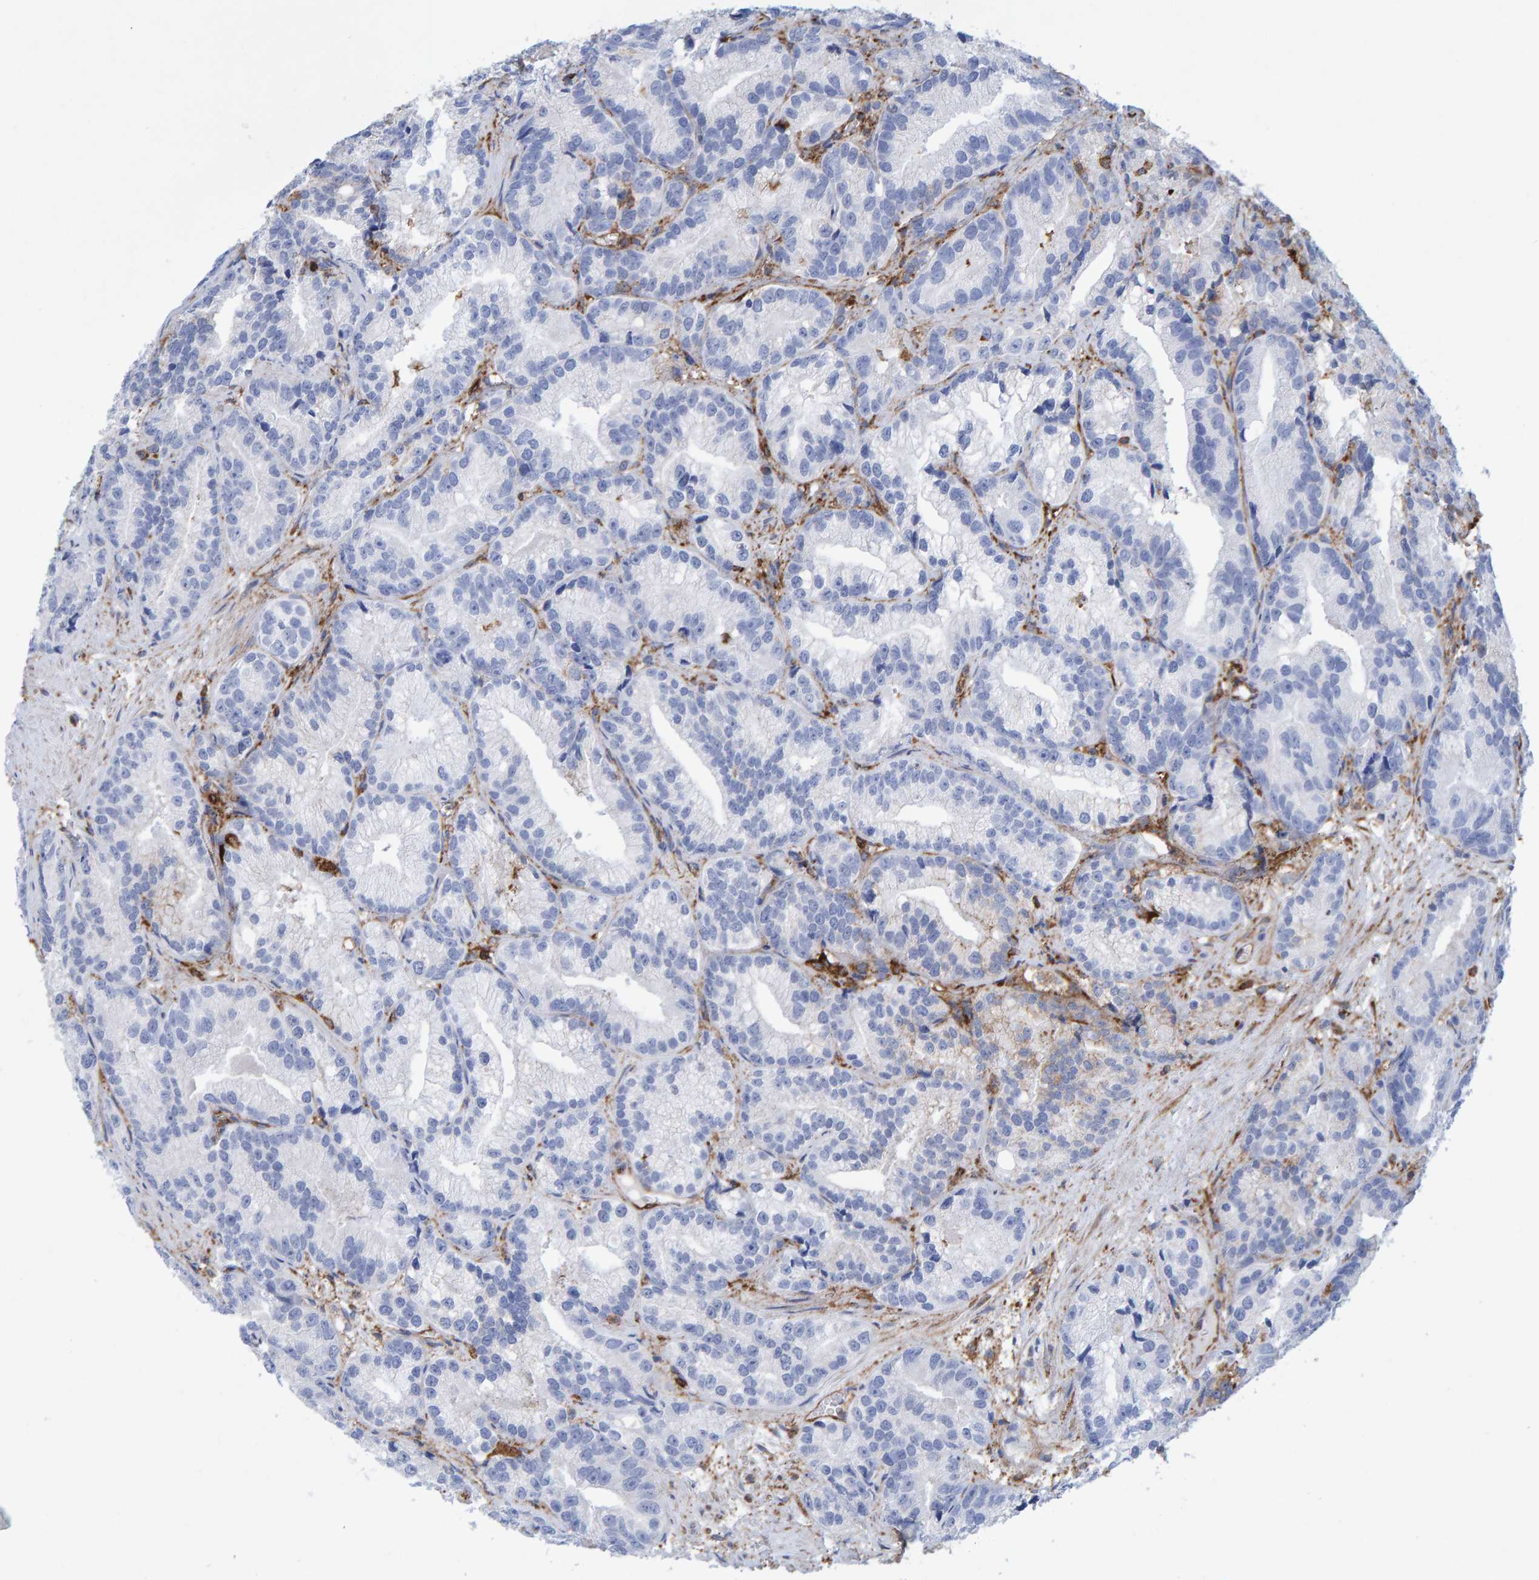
{"staining": {"intensity": "negative", "quantity": "none", "location": "none"}, "tissue": "prostate cancer", "cell_type": "Tumor cells", "image_type": "cancer", "snomed": [{"axis": "morphology", "description": "Adenocarcinoma, Low grade"}, {"axis": "topography", "description": "Prostate"}], "caption": "A micrograph of human prostate cancer (low-grade adenocarcinoma) is negative for staining in tumor cells.", "gene": "MVP", "patient": {"sex": "male", "age": 89}}